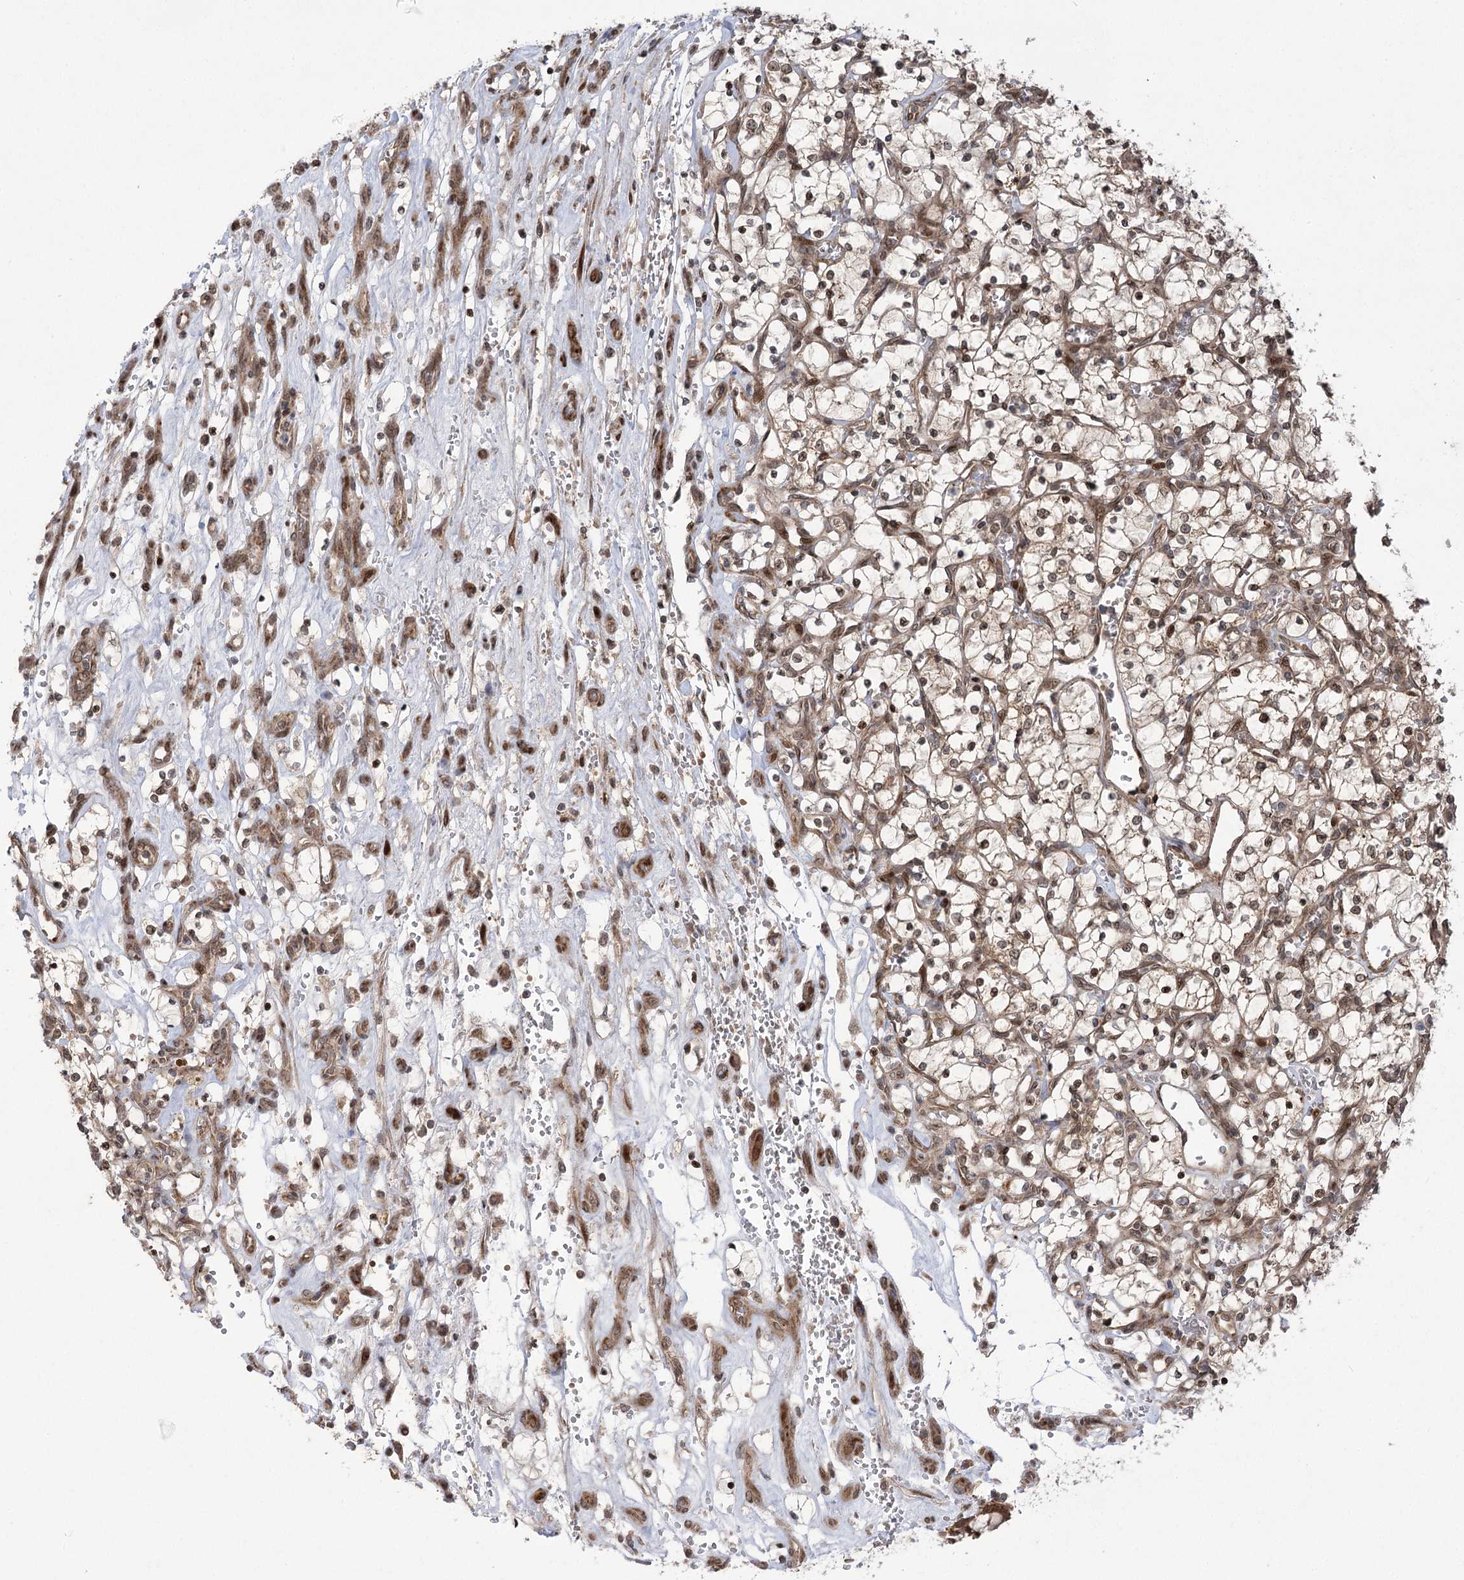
{"staining": {"intensity": "weak", "quantity": ">75%", "location": "cytoplasmic/membranous,nuclear"}, "tissue": "renal cancer", "cell_type": "Tumor cells", "image_type": "cancer", "snomed": [{"axis": "morphology", "description": "Adenocarcinoma, NOS"}, {"axis": "topography", "description": "Kidney"}], "caption": "Immunohistochemistry (IHC) (DAB) staining of renal cancer demonstrates weak cytoplasmic/membranous and nuclear protein staining in about >75% of tumor cells.", "gene": "TENM2", "patient": {"sex": "female", "age": 69}}